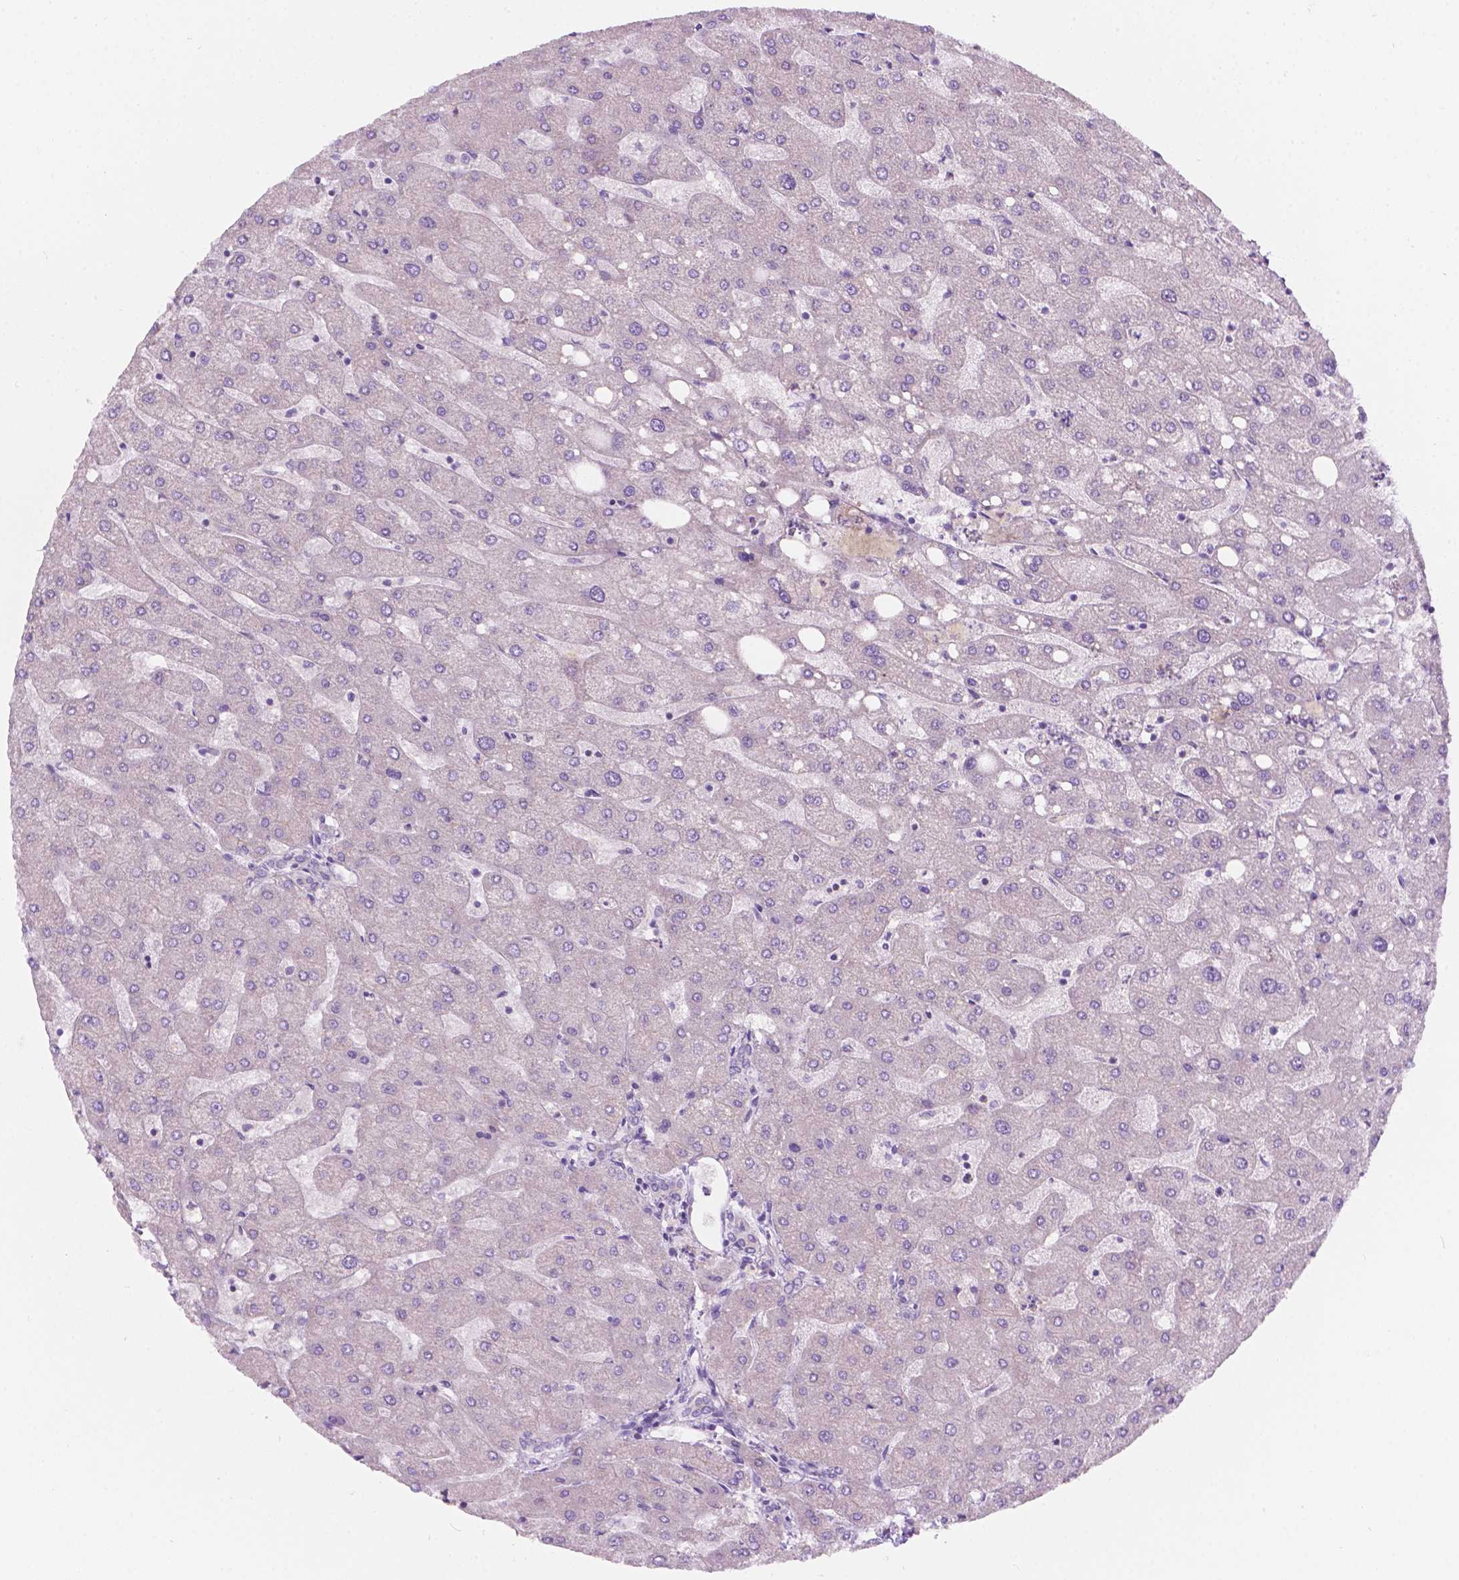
{"staining": {"intensity": "negative", "quantity": "none", "location": "none"}, "tissue": "liver", "cell_type": "Cholangiocytes", "image_type": "normal", "snomed": [{"axis": "morphology", "description": "Normal tissue, NOS"}, {"axis": "topography", "description": "Liver"}], "caption": "A high-resolution histopathology image shows immunohistochemistry (IHC) staining of benign liver, which exhibits no significant expression in cholangiocytes.", "gene": "NOS1AP", "patient": {"sex": "male", "age": 67}}